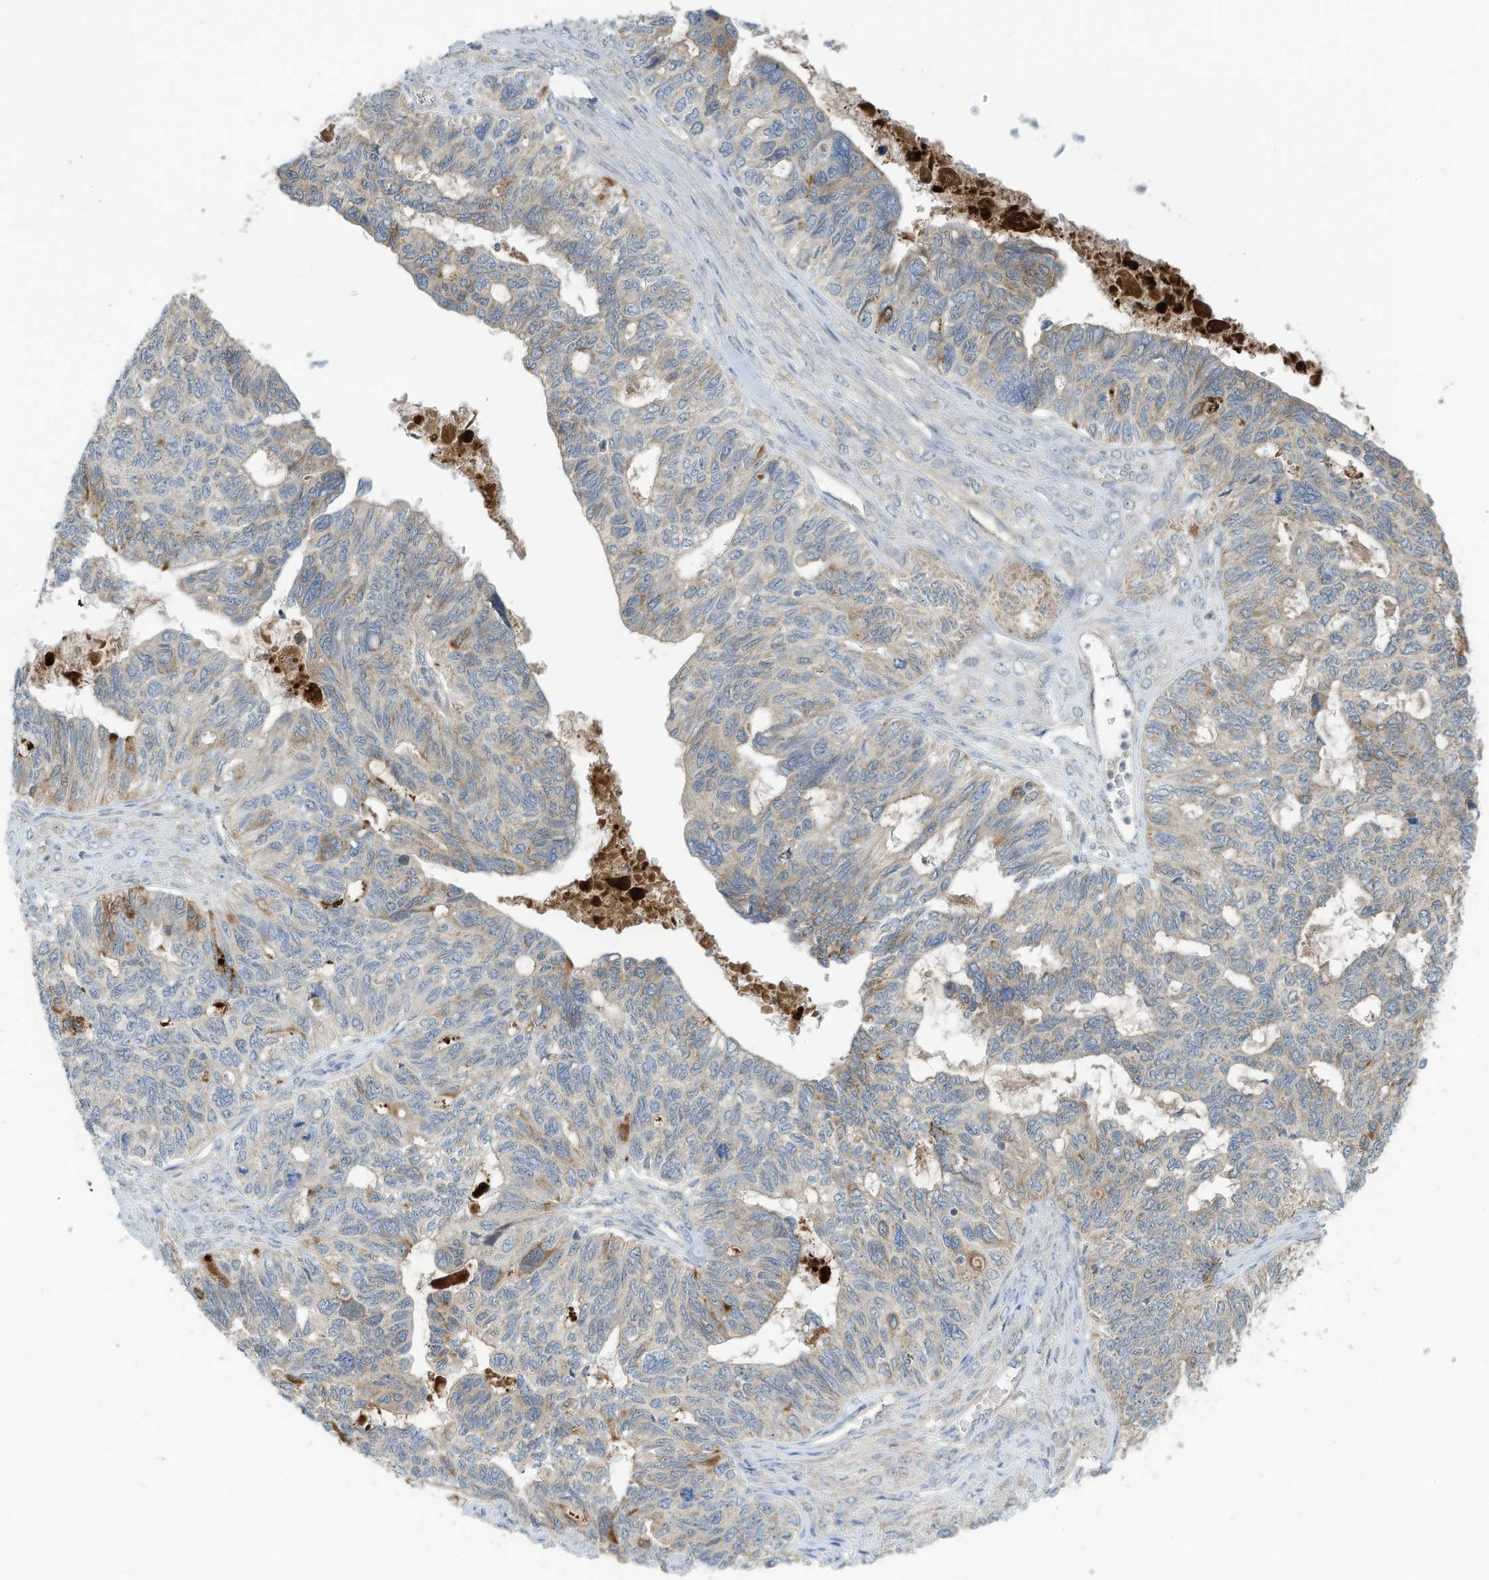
{"staining": {"intensity": "weak", "quantity": "<25%", "location": "cytoplasmic/membranous"}, "tissue": "ovarian cancer", "cell_type": "Tumor cells", "image_type": "cancer", "snomed": [{"axis": "morphology", "description": "Cystadenocarcinoma, serous, NOS"}, {"axis": "topography", "description": "Ovary"}], "caption": "There is no significant expression in tumor cells of ovarian serous cystadenocarcinoma. (DAB (3,3'-diaminobenzidine) IHC with hematoxylin counter stain).", "gene": "SCGB1D2", "patient": {"sex": "female", "age": 79}}